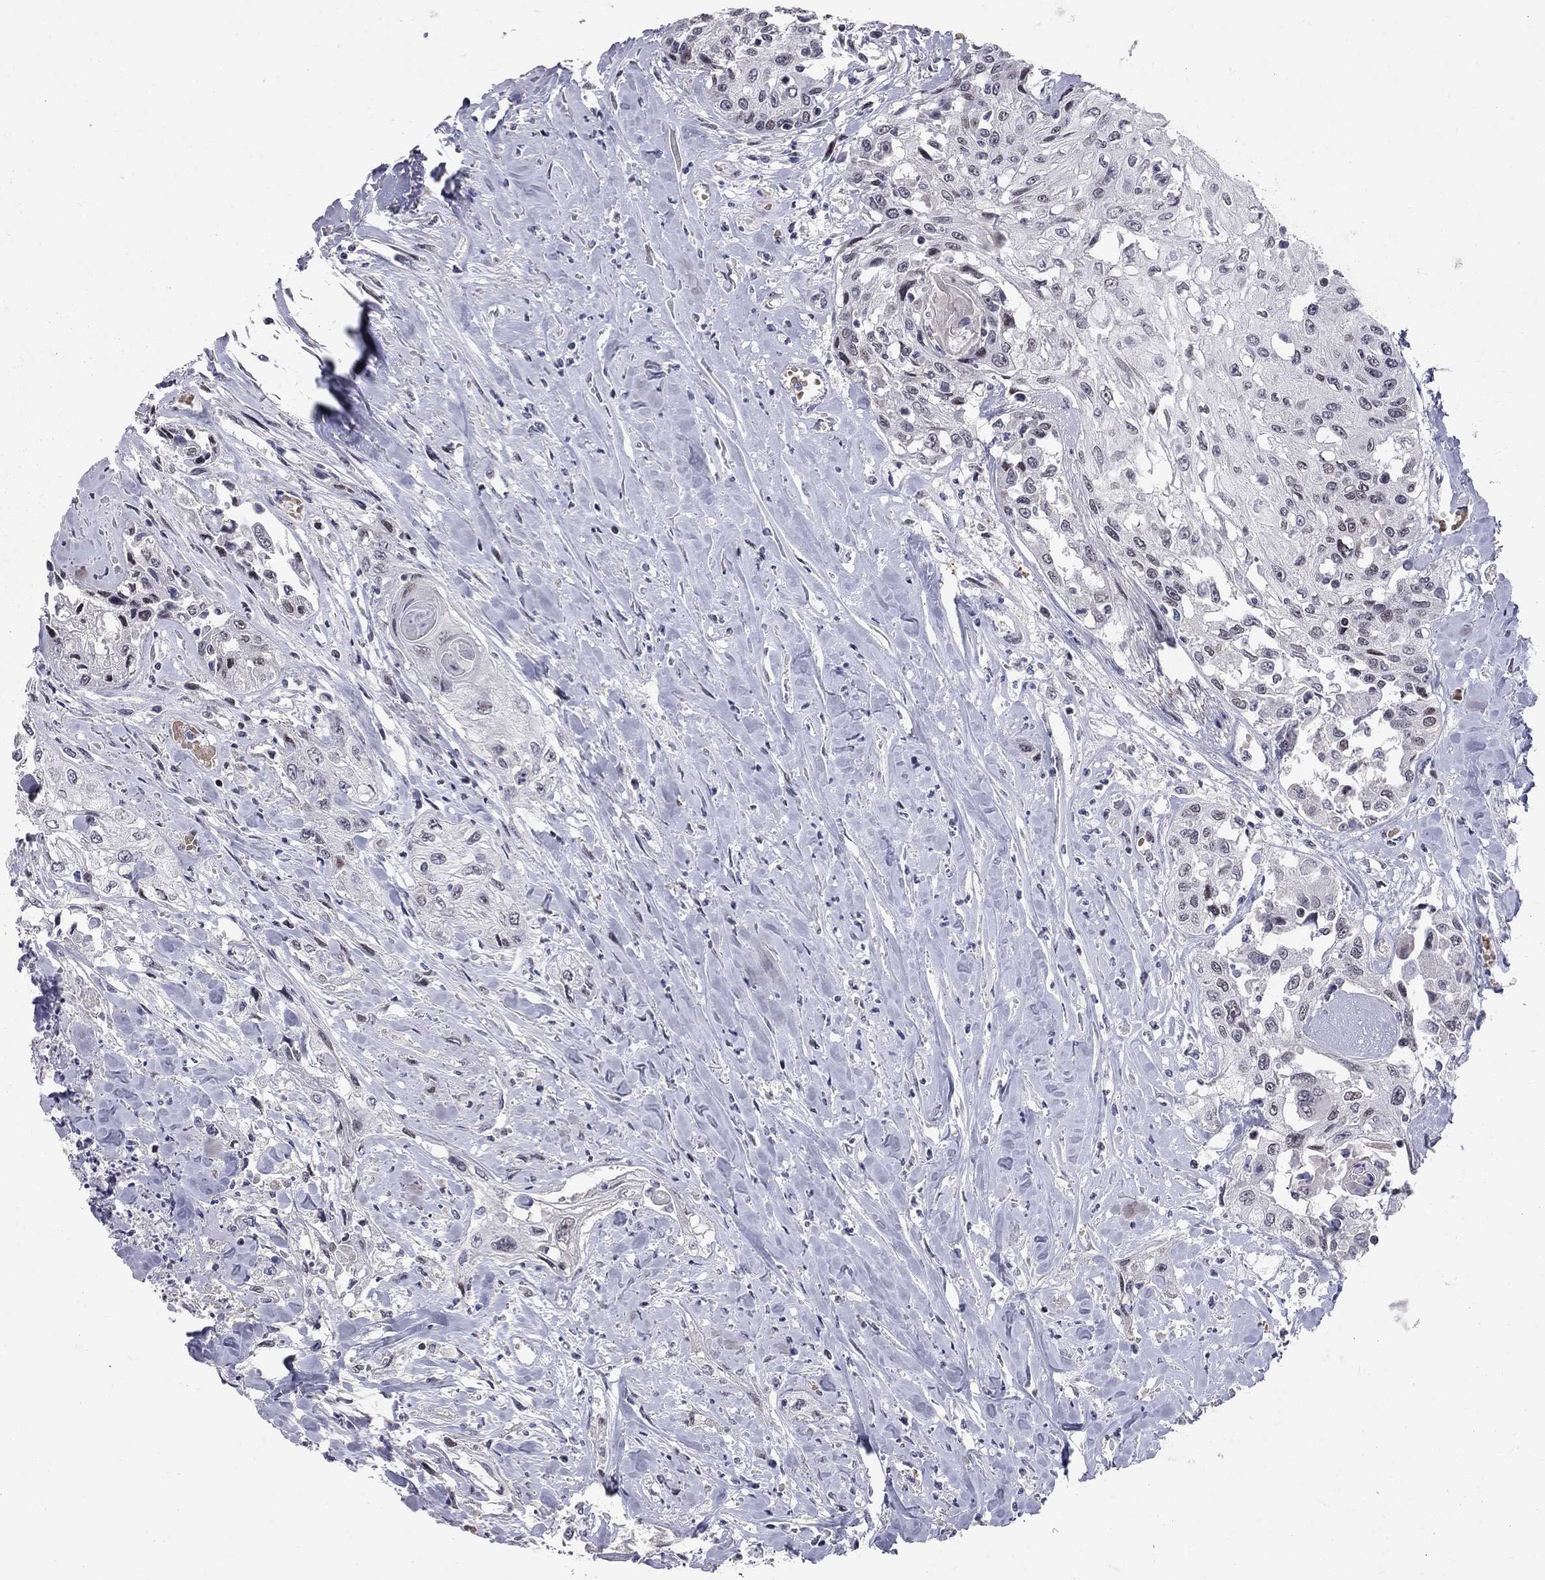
{"staining": {"intensity": "negative", "quantity": "none", "location": "none"}, "tissue": "head and neck cancer", "cell_type": "Tumor cells", "image_type": "cancer", "snomed": [{"axis": "morphology", "description": "Normal tissue, NOS"}, {"axis": "morphology", "description": "Squamous cell carcinoma, NOS"}, {"axis": "topography", "description": "Oral tissue"}, {"axis": "topography", "description": "Peripheral nerve tissue"}, {"axis": "topography", "description": "Head-Neck"}], "caption": "High power microscopy photomicrograph of an IHC histopathology image of head and neck cancer, revealing no significant positivity in tumor cells.", "gene": "HDAC3", "patient": {"sex": "female", "age": 59}}